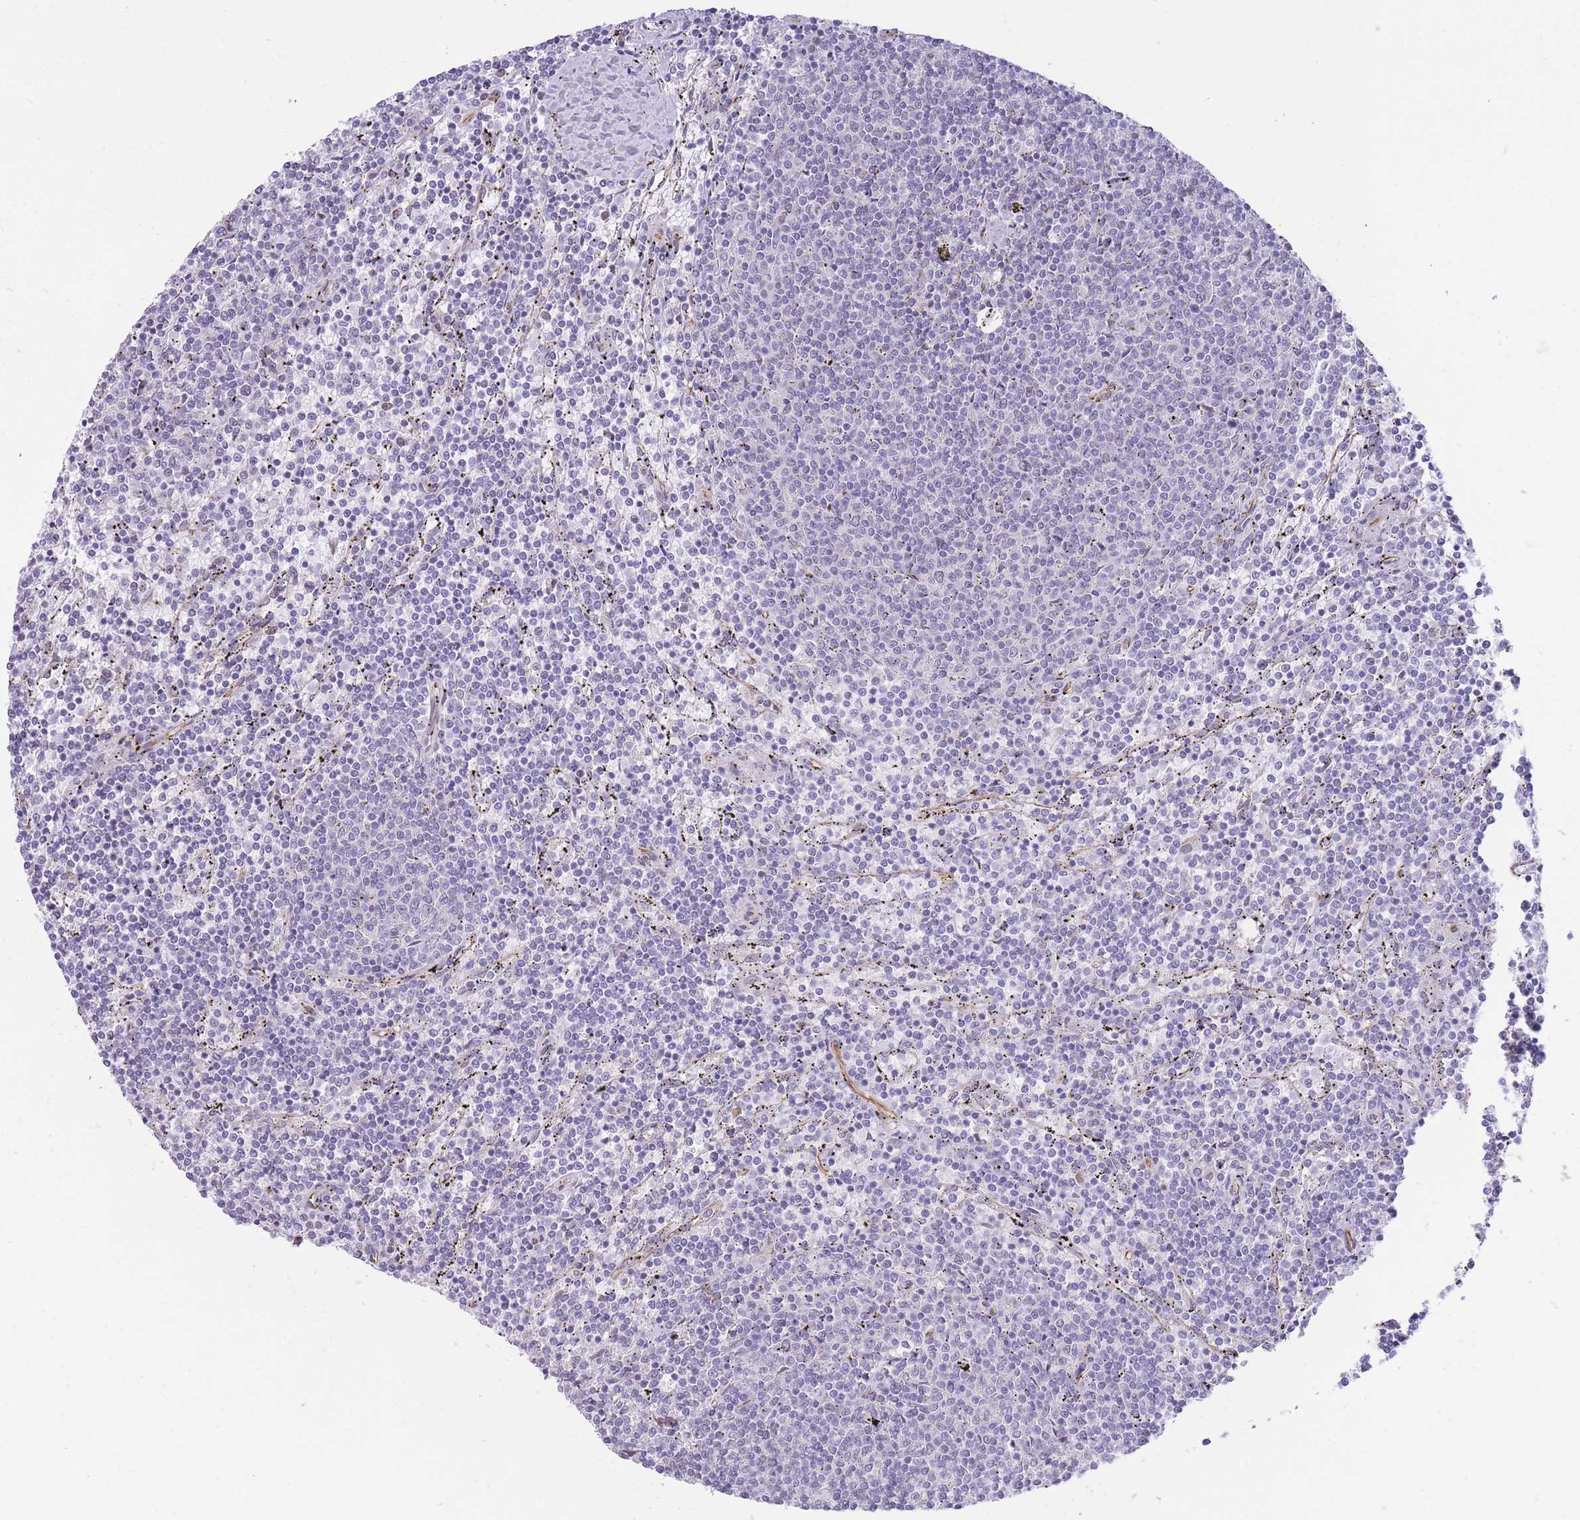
{"staining": {"intensity": "negative", "quantity": "none", "location": "none"}, "tissue": "lymphoma", "cell_type": "Tumor cells", "image_type": "cancer", "snomed": [{"axis": "morphology", "description": "Malignant lymphoma, non-Hodgkin's type, Low grade"}, {"axis": "topography", "description": "Spleen"}], "caption": "This image is of lymphoma stained with IHC to label a protein in brown with the nuclei are counter-stained blue. There is no expression in tumor cells.", "gene": "PSG8", "patient": {"sex": "female", "age": 50}}